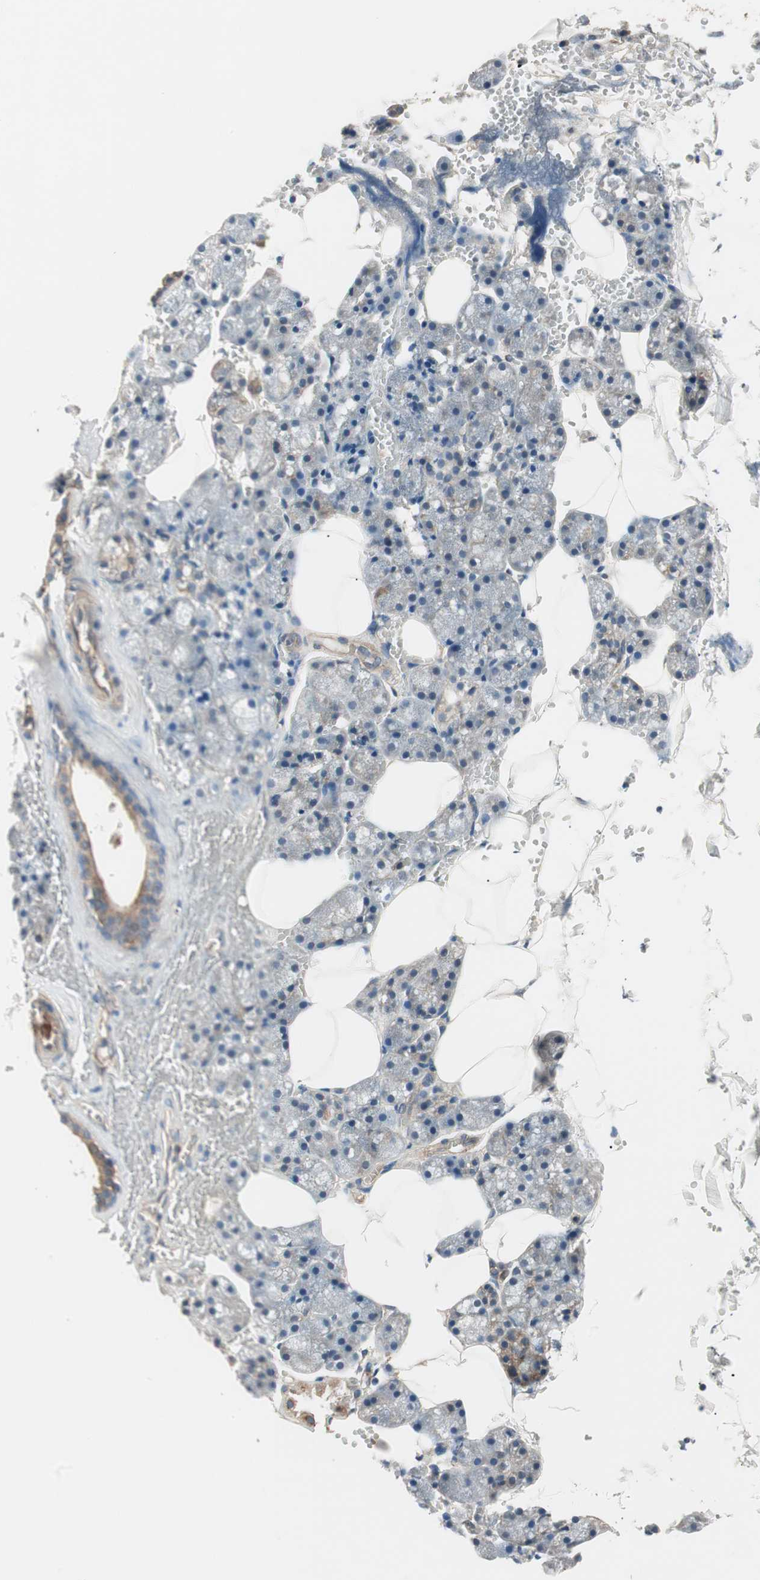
{"staining": {"intensity": "weak", "quantity": "<25%", "location": "cytoplasmic/membranous"}, "tissue": "salivary gland", "cell_type": "Glandular cells", "image_type": "normal", "snomed": [{"axis": "morphology", "description": "Normal tissue, NOS"}, {"axis": "topography", "description": "Salivary gland"}], "caption": "DAB (3,3'-diaminobenzidine) immunohistochemical staining of unremarkable human salivary gland exhibits no significant staining in glandular cells. The staining is performed using DAB brown chromogen with nuclei counter-stained in using hematoxylin.", "gene": "HPN", "patient": {"sex": "male", "age": 62}}